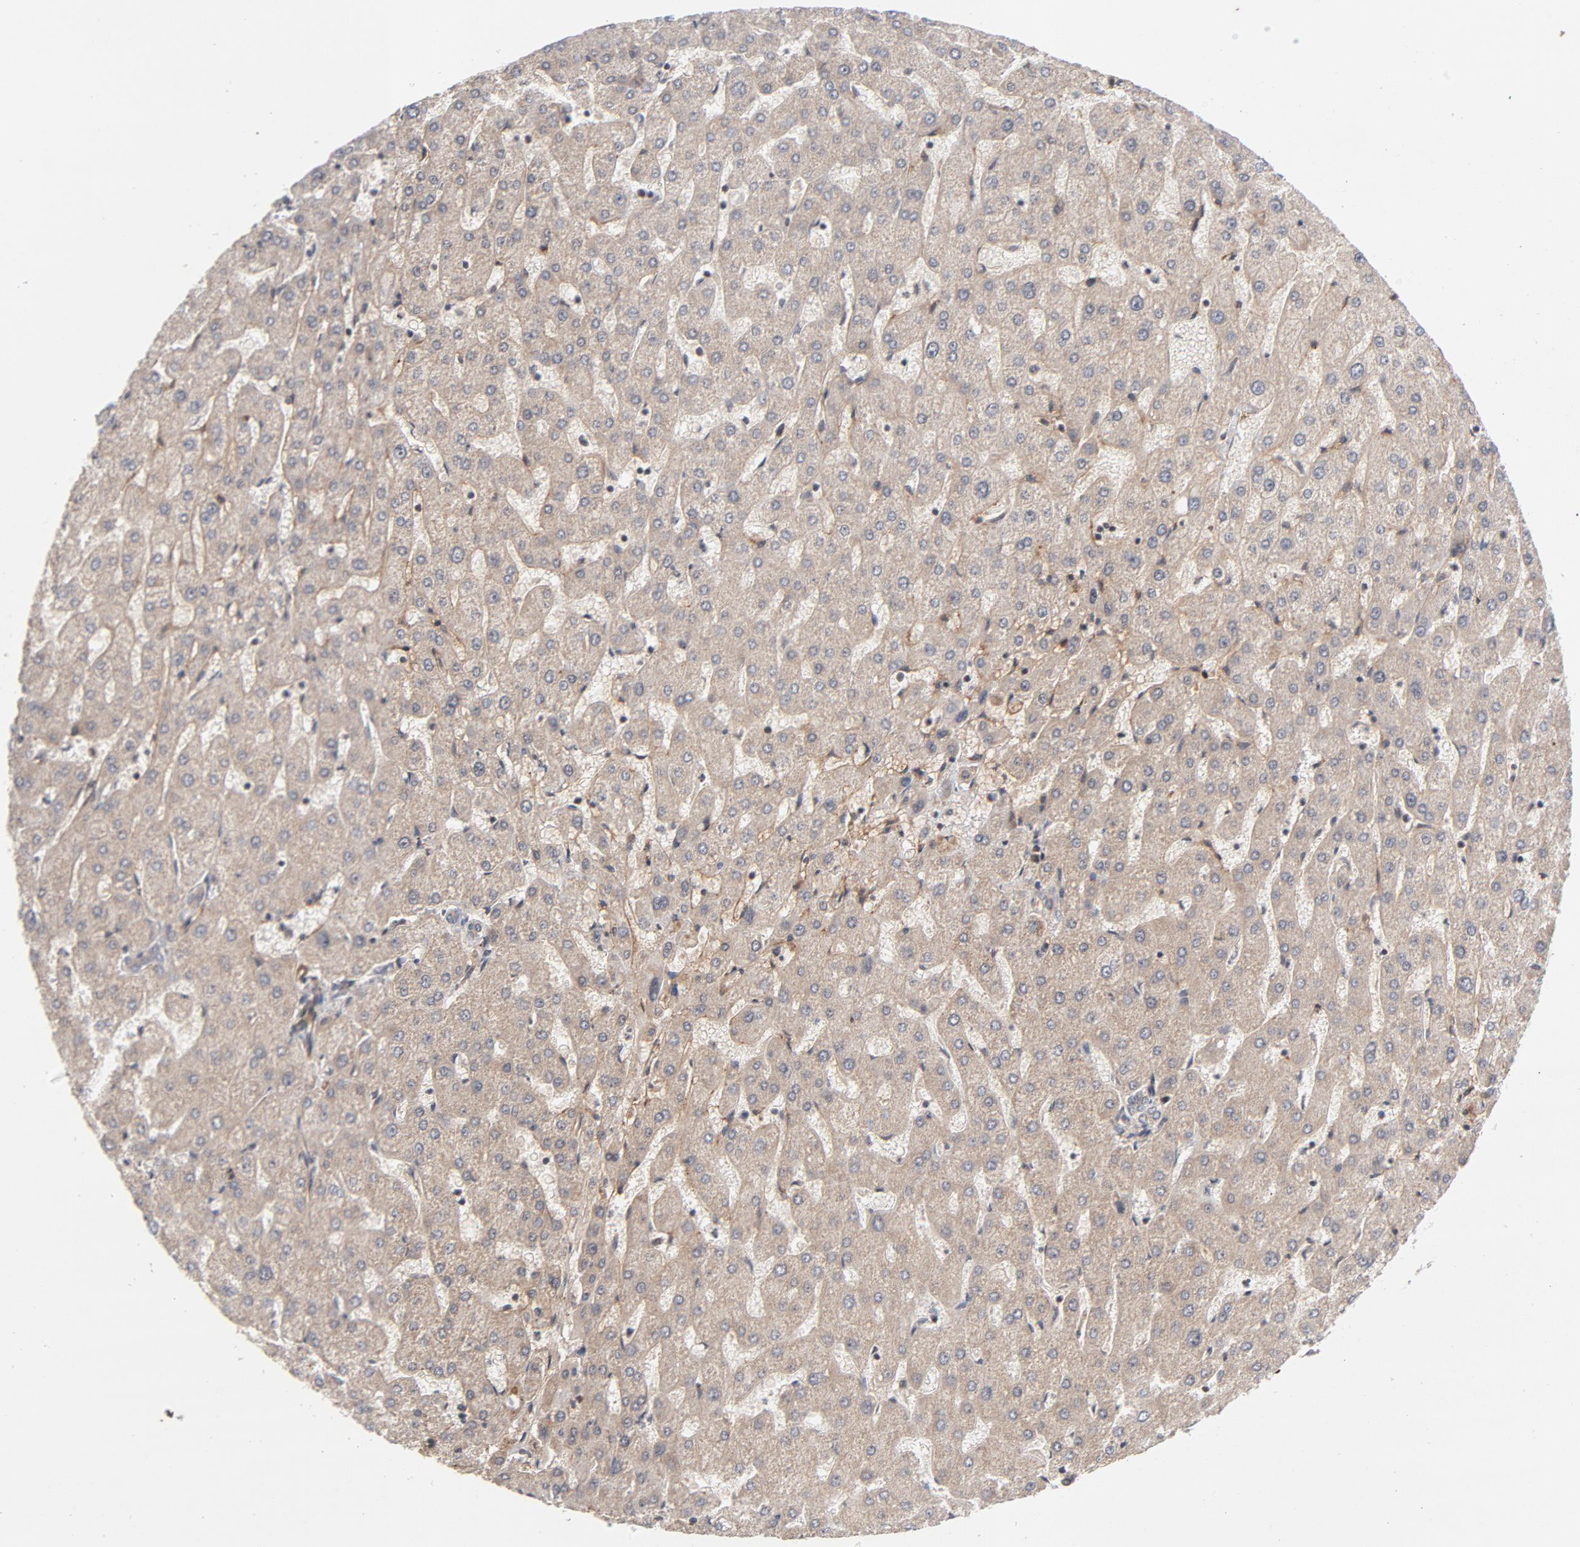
{"staining": {"intensity": "weak", "quantity": ">75%", "location": "cytoplasmic/membranous"}, "tissue": "liver", "cell_type": "Cholangiocytes", "image_type": "normal", "snomed": [{"axis": "morphology", "description": "Normal tissue, NOS"}, {"axis": "topography", "description": "Liver"}], "caption": "DAB immunohistochemical staining of normal liver demonstrates weak cytoplasmic/membranous protein expression in approximately >75% of cholangiocytes.", "gene": "DNAAF2", "patient": {"sex": "male", "age": 67}}